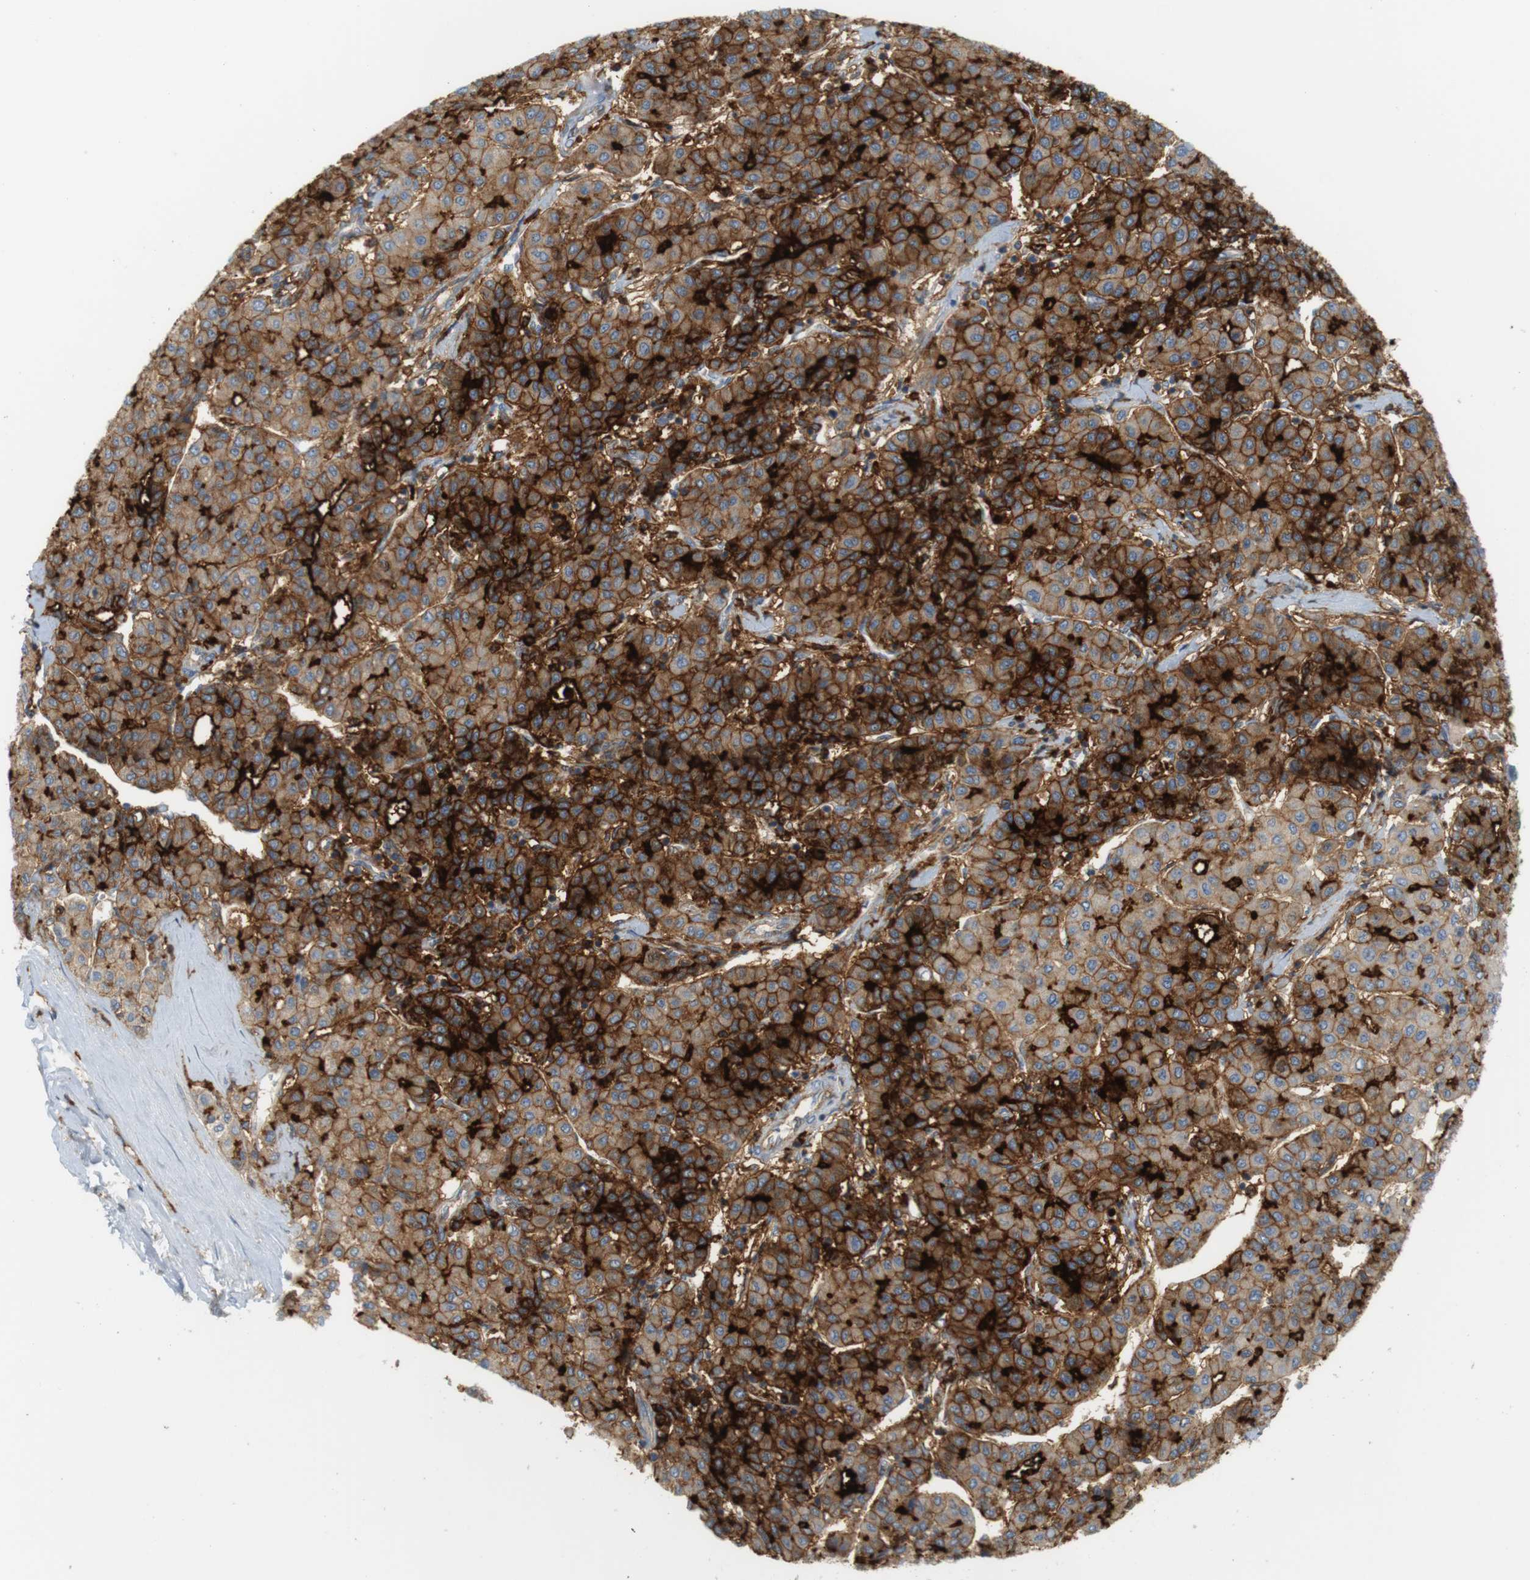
{"staining": {"intensity": "strong", "quantity": ">75%", "location": "cytoplasmic/membranous"}, "tissue": "liver cancer", "cell_type": "Tumor cells", "image_type": "cancer", "snomed": [{"axis": "morphology", "description": "Carcinoma, Hepatocellular, NOS"}, {"axis": "topography", "description": "Liver"}], "caption": "Tumor cells demonstrate high levels of strong cytoplasmic/membranous positivity in about >75% of cells in human liver cancer (hepatocellular carcinoma).", "gene": "SIRPA", "patient": {"sex": "male", "age": 65}}